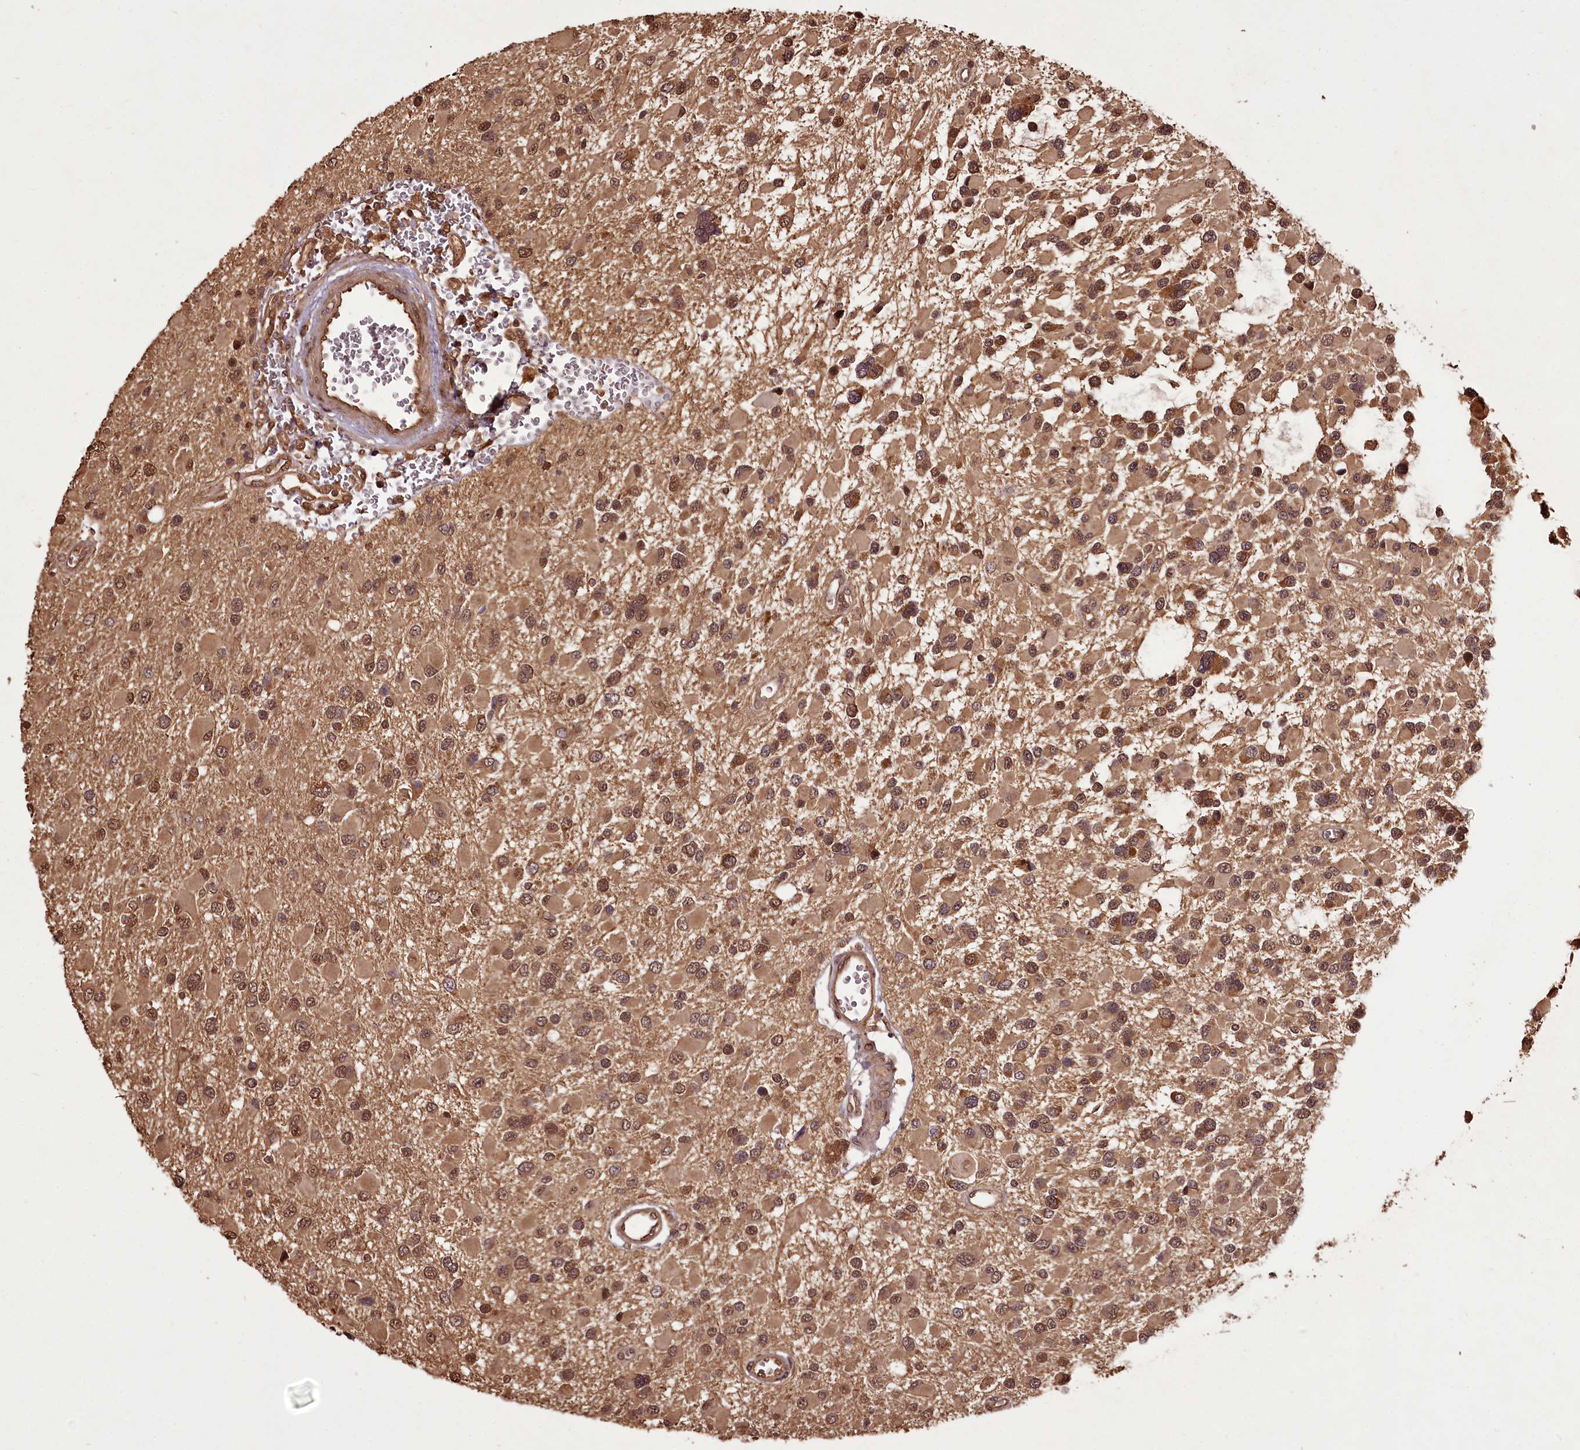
{"staining": {"intensity": "moderate", "quantity": ">75%", "location": "cytoplasmic/membranous,nuclear"}, "tissue": "glioma", "cell_type": "Tumor cells", "image_type": "cancer", "snomed": [{"axis": "morphology", "description": "Glioma, malignant, High grade"}, {"axis": "topography", "description": "Brain"}], "caption": "DAB immunohistochemical staining of human high-grade glioma (malignant) displays moderate cytoplasmic/membranous and nuclear protein expression in about >75% of tumor cells.", "gene": "NPRL2", "patient": {"sex": "male", "age": 53}}